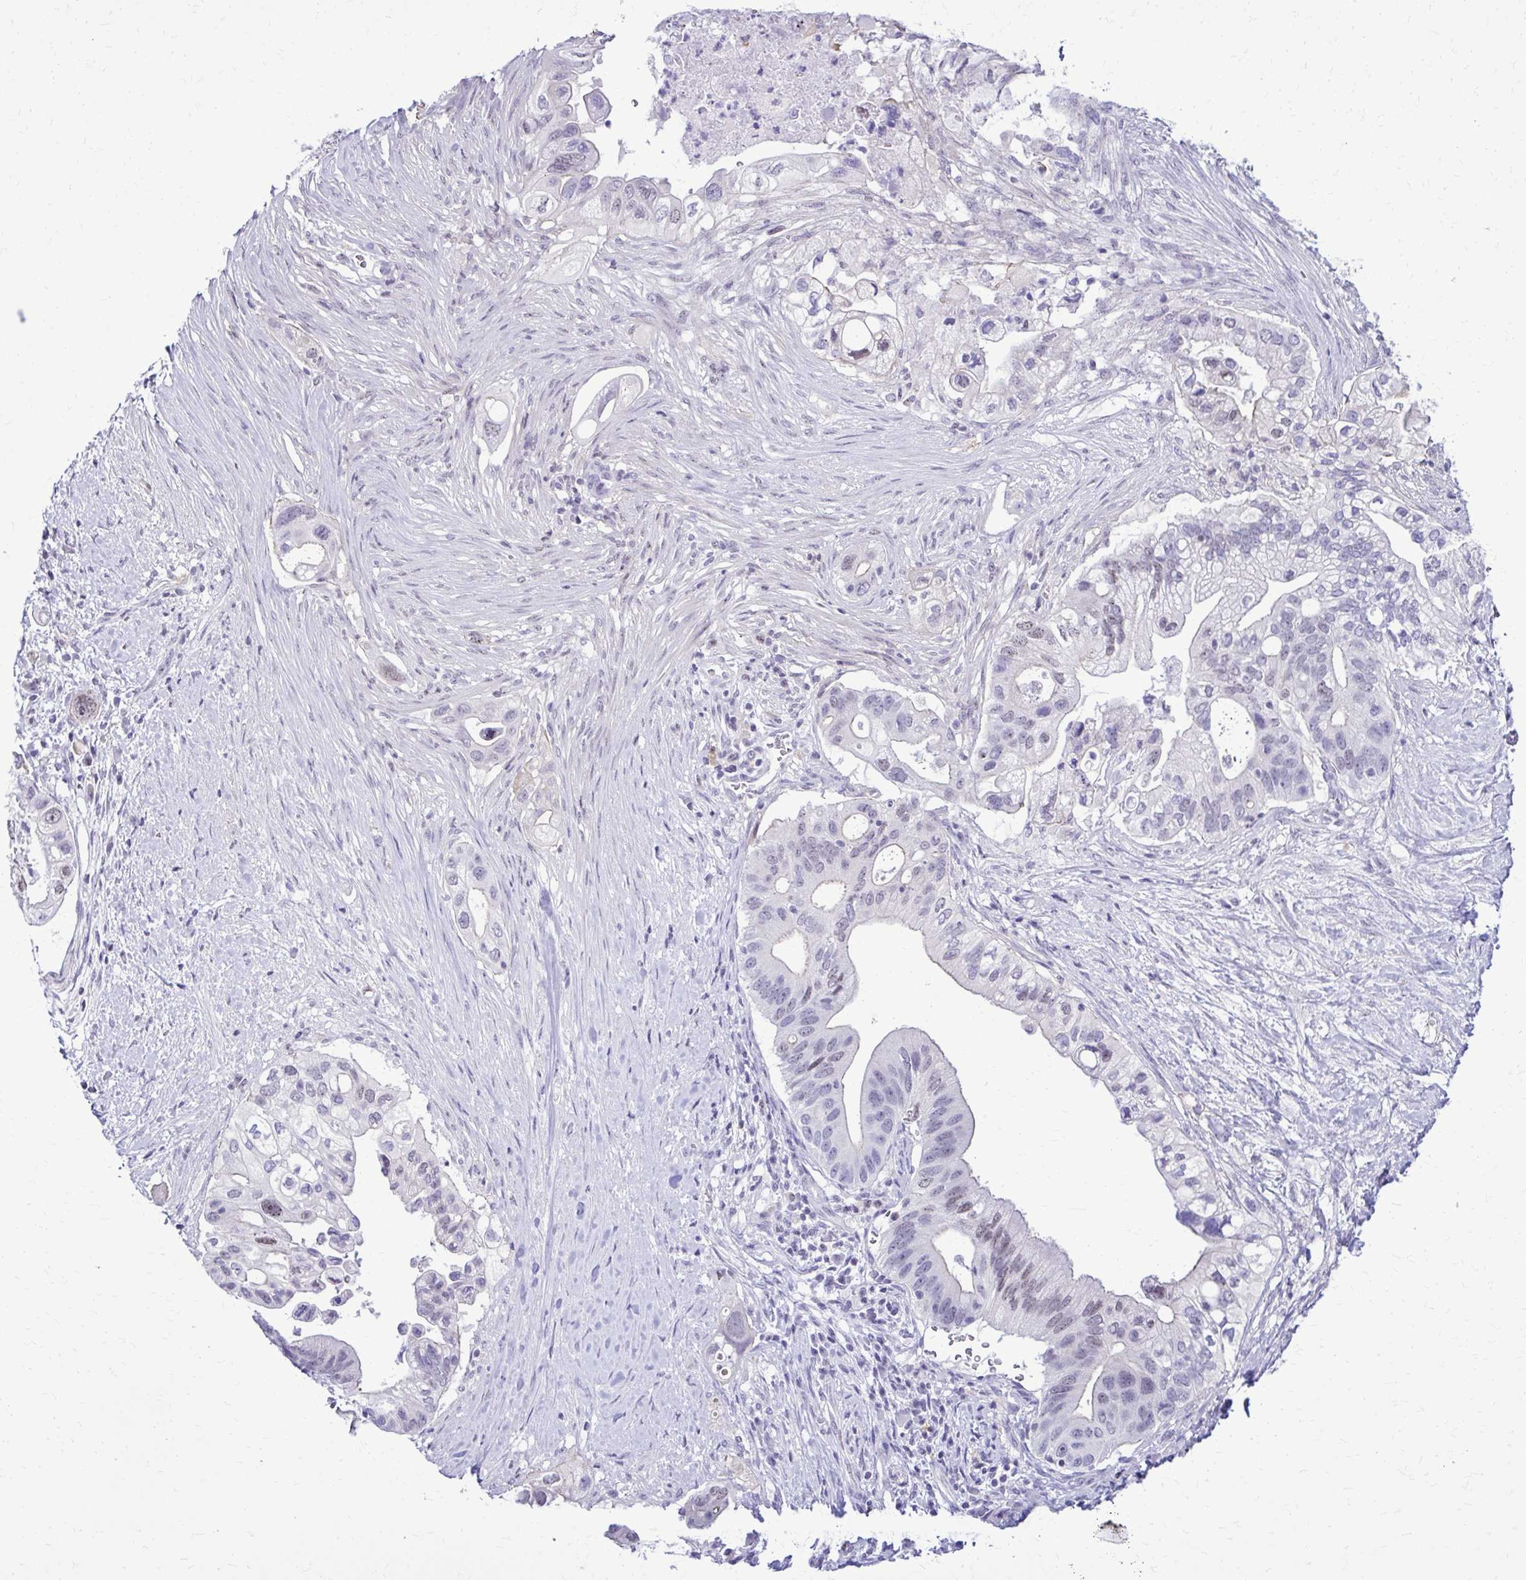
{"staining": {"intensity": "negative", "quantity": "none", "location": "none"}, "tissue": "pancreatic cancer", "cell_type": "Tumor cells", "image_type": "cancer", "snomed": [{"axis": "morphology", "description": "Adenocarcinoma, NOS"}, {"axis": "topography", "description": "Pancreas"}], "caption": "Immunohistochemistry photomicrograph of neoplastic tissue: pancreatic cancer stained with DAB (3,3'-diaminobenzidine) demonstrates no significant protein expression in tumor cells.", "gene": "RASL11B", "patient": {"sex": "female", "age": 72}}